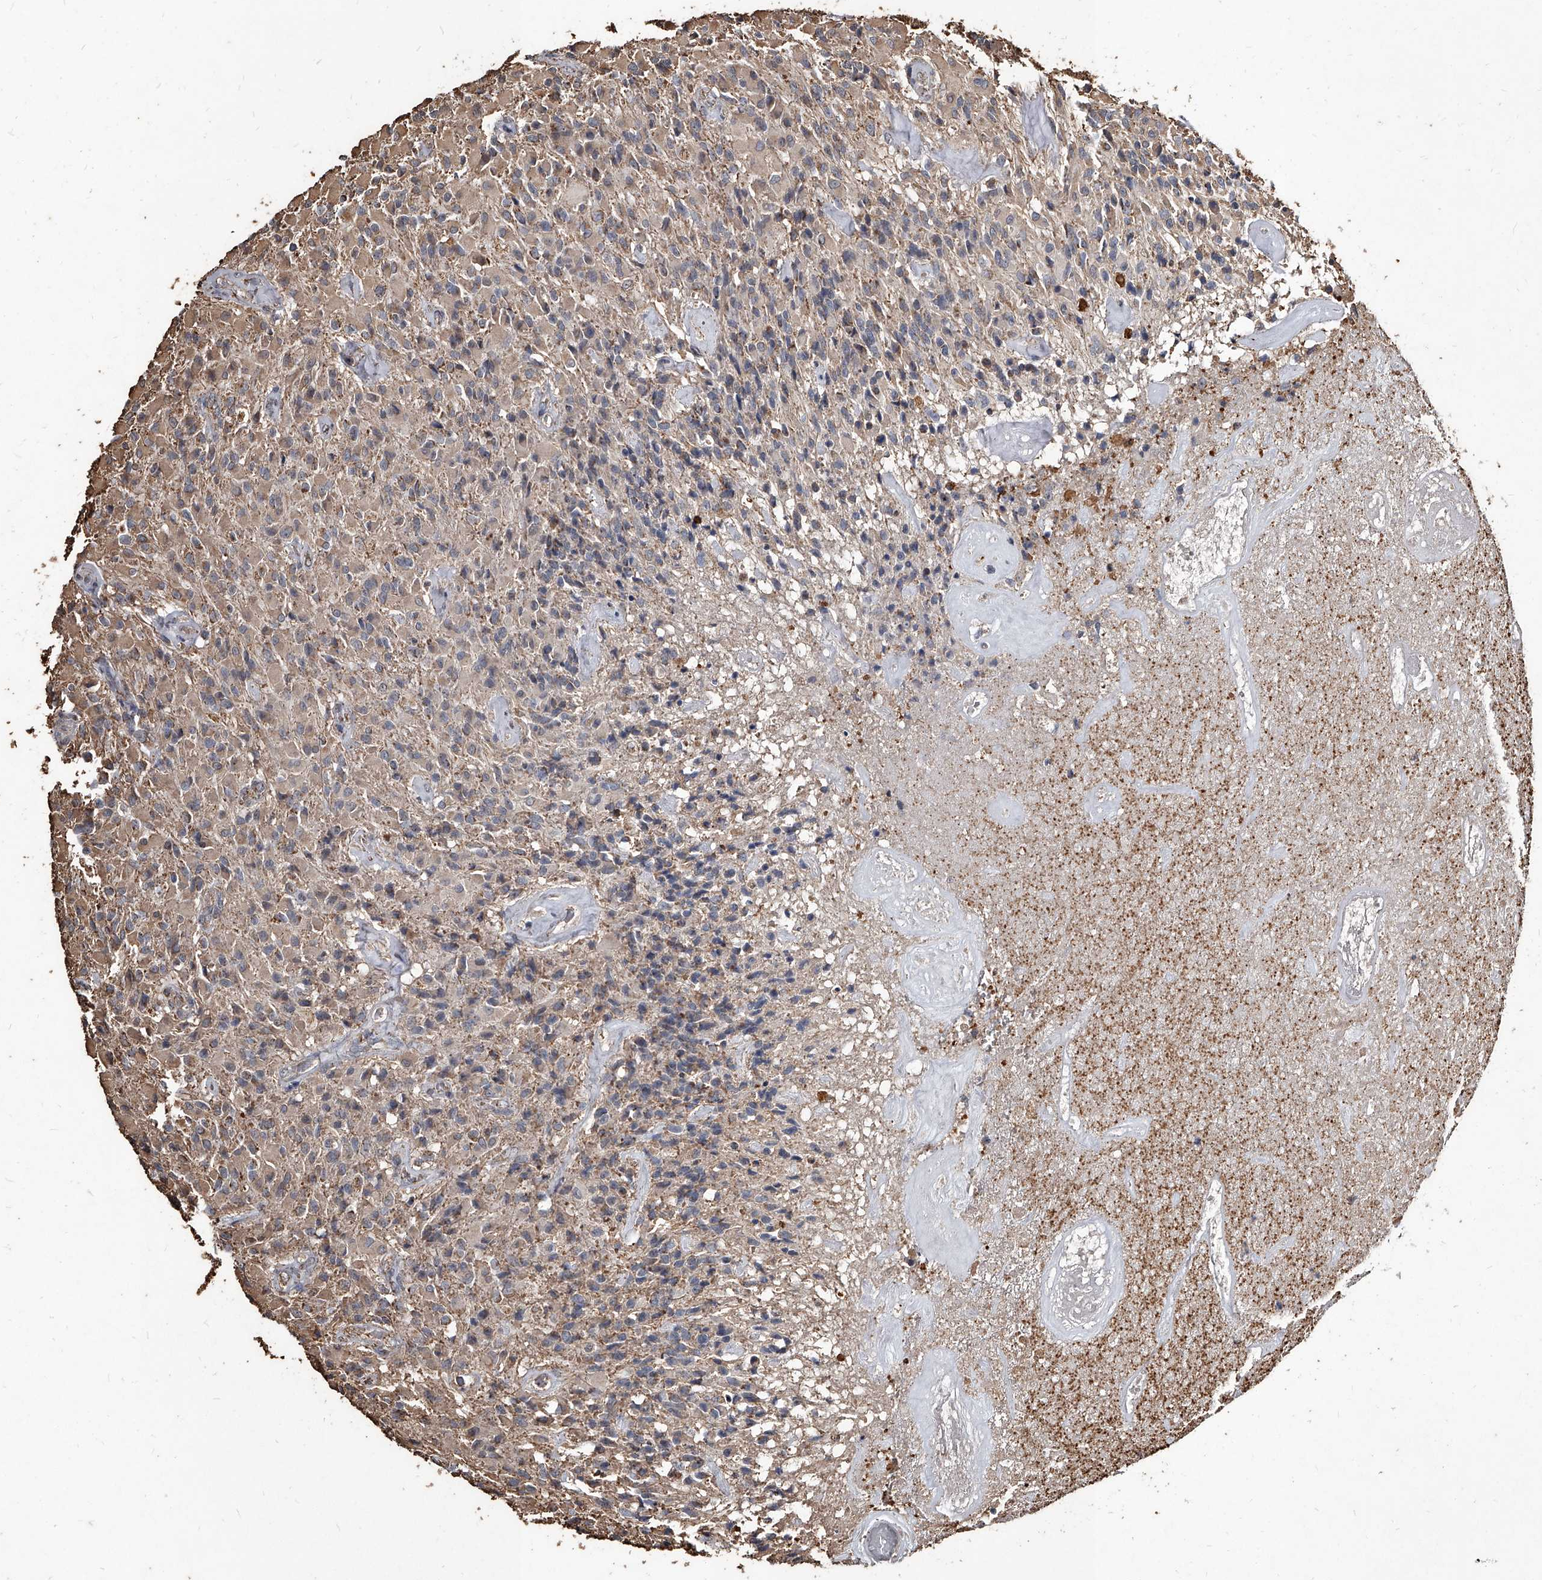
{"staining": {"intensity": "weak", "quantity": "25%-75%", "location": "cytoplasmic/membranous"}, "tissue": "glioma", "cell_type": "Tumor cells", "image_type": "cancer", "snomed": [{"axis": "morphology", "description": "Glioma, malignant, High grade"}, {"axis": "topography", "description": "Brain"}], "caption": "Glioma stained with DAB (3,3'-diaminobenzidine) immunohistochemistry (IHC) shows low levels of weak cytoplasmic/membranous positivity in about 25%-75% of tumor cells. (DAB (3,3'-diaminobenzidine) = brown stain, brightfield microscopy at high magnification).", "gene": "GPR183", "patient": {"sex": "male", "age": 71}}